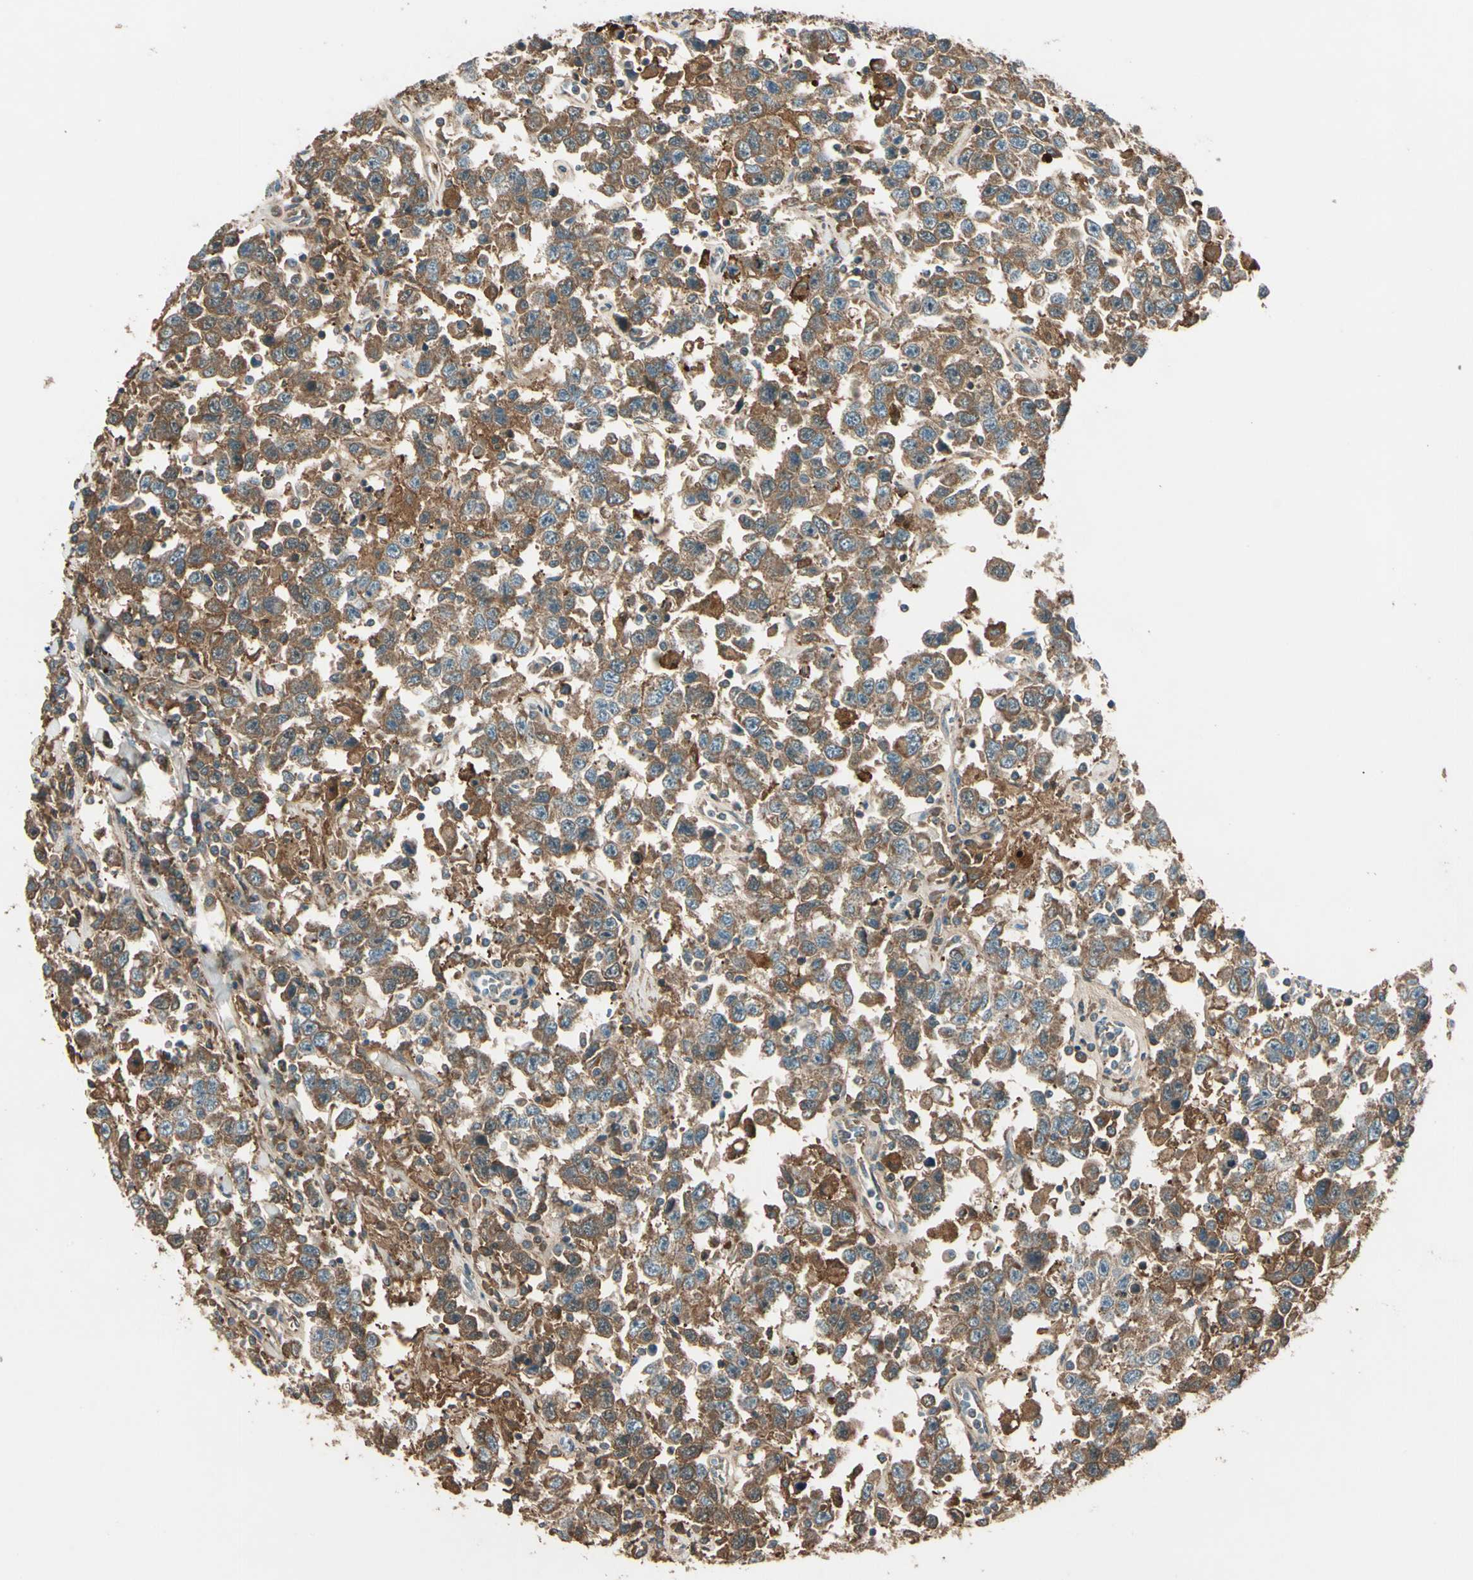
{"staining": {"intensity": "moderate", "quantity": ">75%", "location": "cytoplasmic/membranous"}, "tissue": "testis cancer", "cell_type": "Tumor cells", "image_type": "cancer", "snomed": [{"axis": "morphology", "description": "Seminoma, NOS"}, {"axis": "topography", "description": "Testis"}], "caption": "A medium amount of moderate cytoplasmic/membranous positivity is identified in approximately >75% of tumor cells in seminoma (testis) tissue.", "gene": "STX11", "patient": {"sex": "male", "age": 41}}